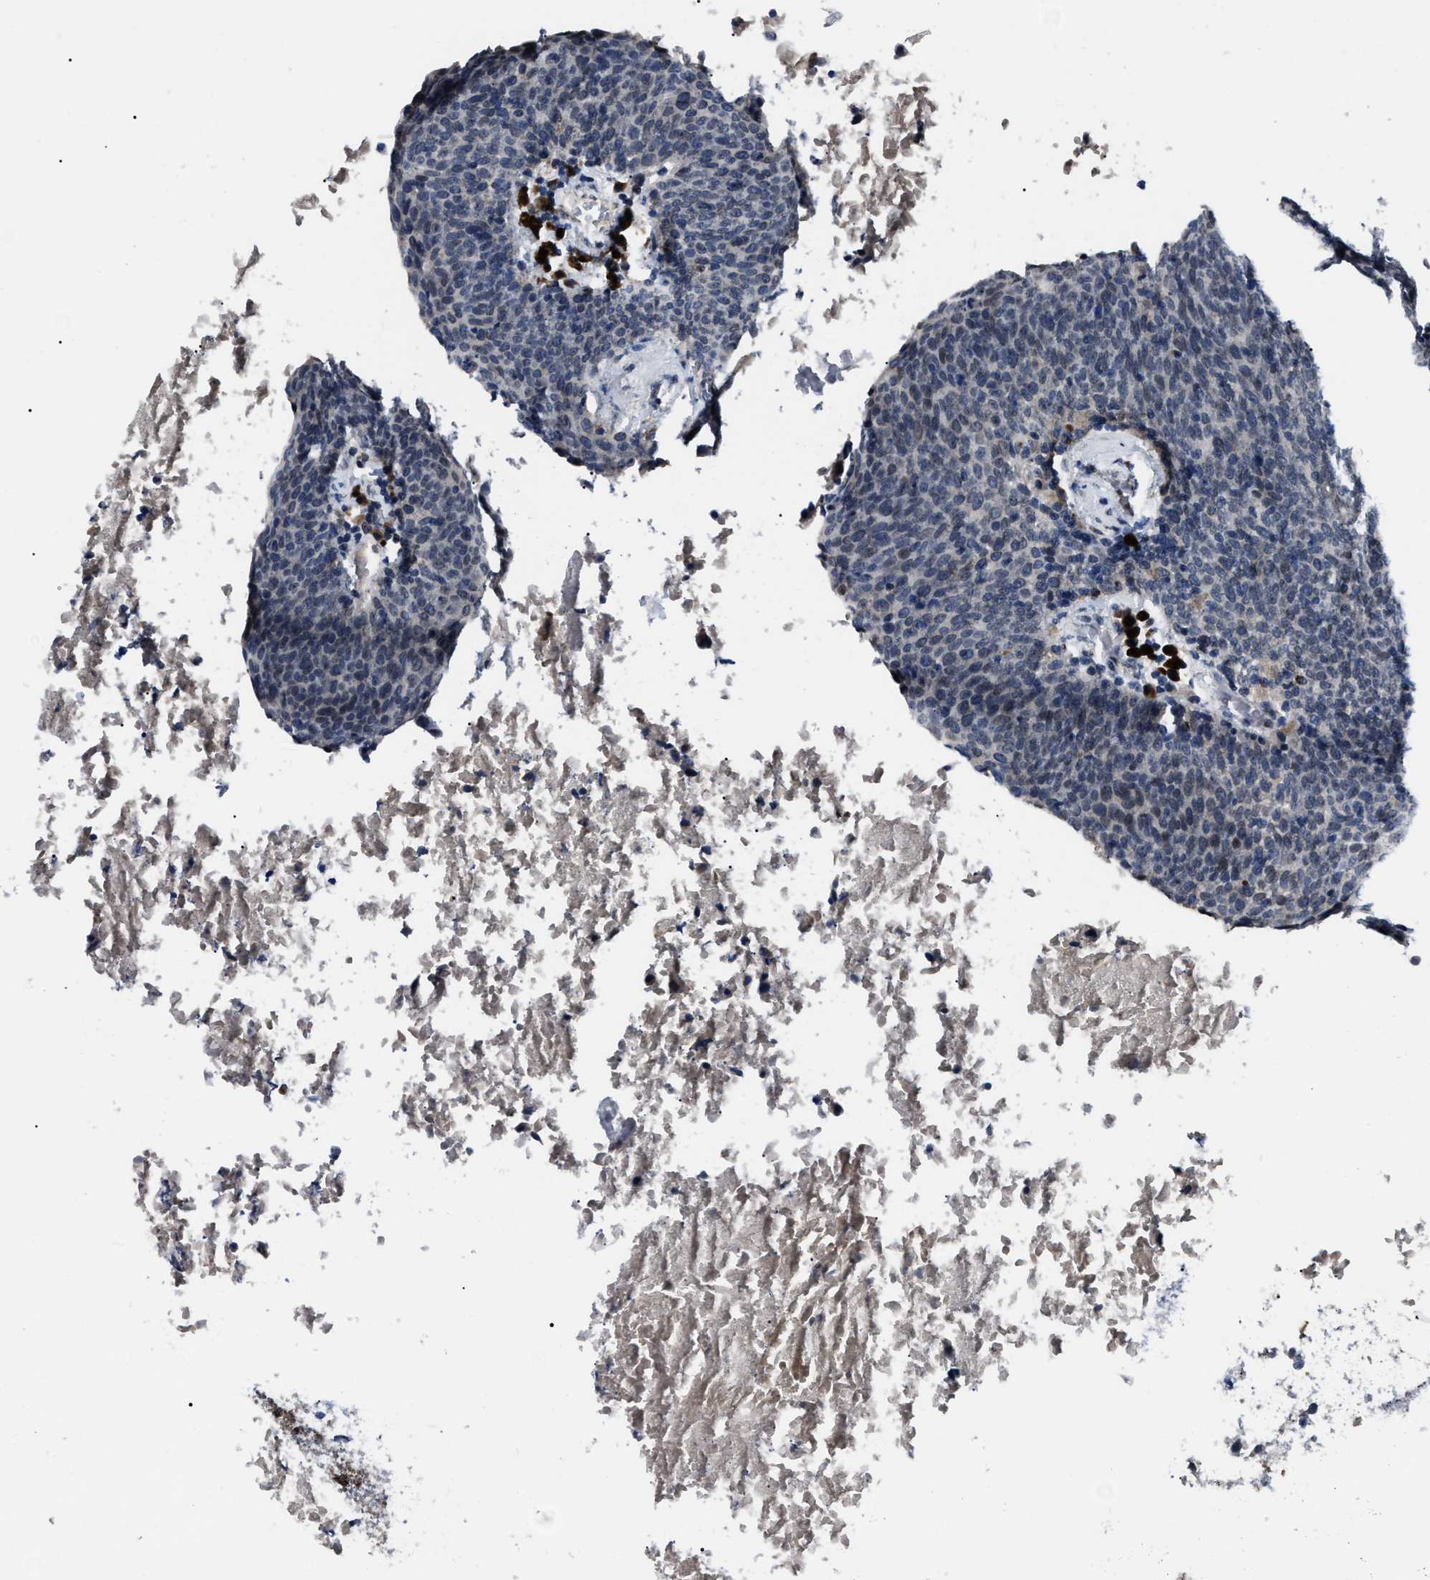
{"staining": {"intensity": "negative", "quantity": "none", "location": "none"}, "tissue": "head and neck cancer", "cell_type": "Tumor cells", "image_type": "cancer", "snomed": [{"axis": "morphology", "description": "Squamous cell carcinoma, NOS"}, {"axis": "morphology", "description": "Squamous cell carcinoma, metastatic, NOS"}, {"axis": "topography", "description": "Lymph node"}, {"axis": "topography", "description": "Head-Neck"}], "caption": "This is an immunohistochemistry (IHC) photomicrograph of human head and neck cancer (squamous cell carcinoma). There is no positivity in tumor cells.", "gene": "LRRC14", "patient": {"sex": "male", "age": 62}}